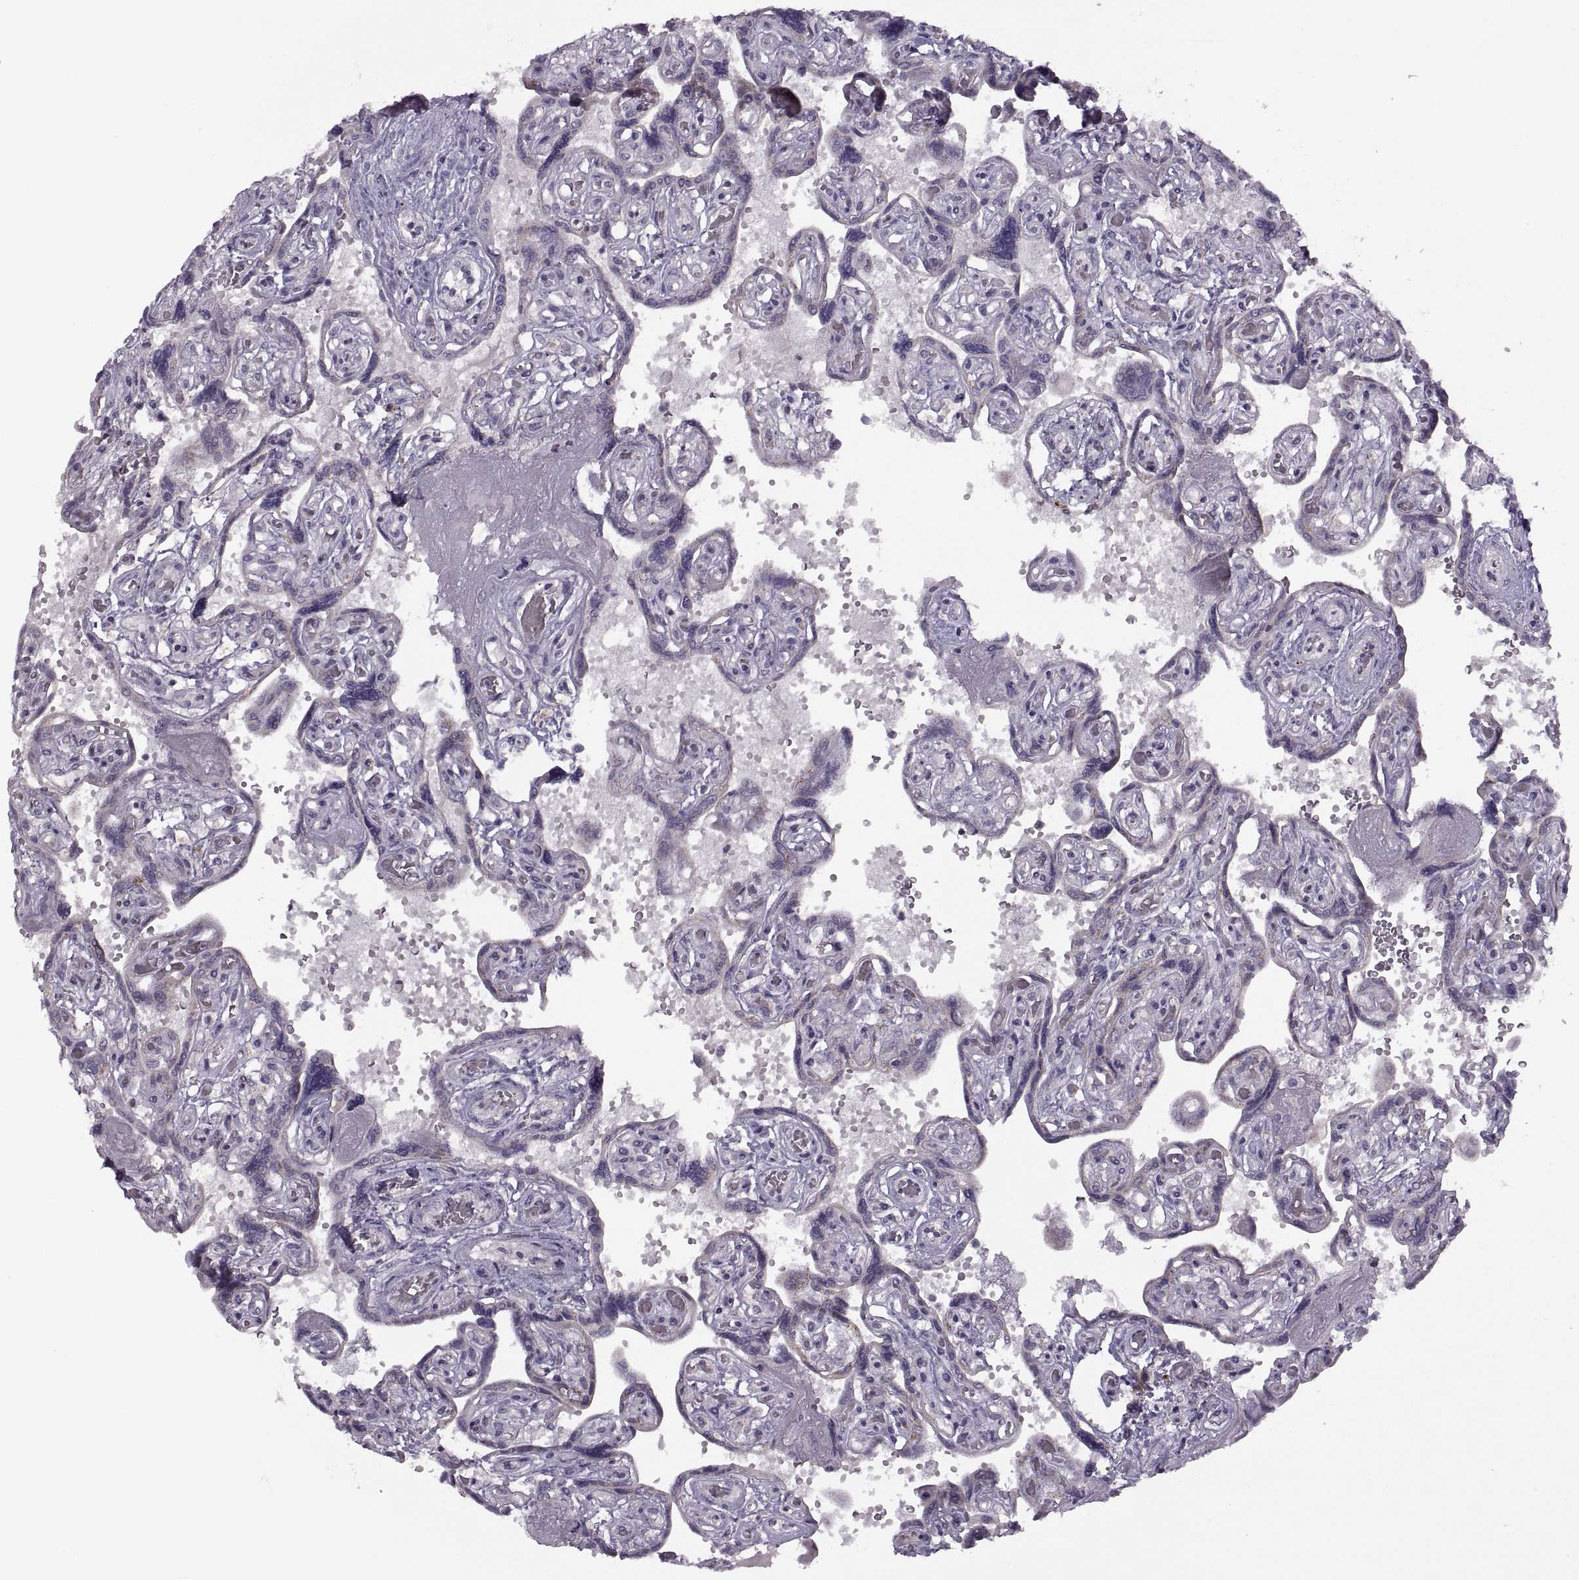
{"staining": {"intensity": "negative", "quantity": "none", "location": "none"}, "tissue": "placenta", "cell_type": "Decidual cells", "image_type": "normal", "snomed": [{"axis": "morphology", "description": "Normal tissue, NOS"}, {"axis": "topography", "description": "Placenta"}], "caption": "A micrograph of placenta stained for a protein displays no brown staining in decidual cells. (DAB immunohistochemistry with hematoxylin counter stain).", "gene": "PIERCE1", "patient": {"sex": "female", "age": 32}}